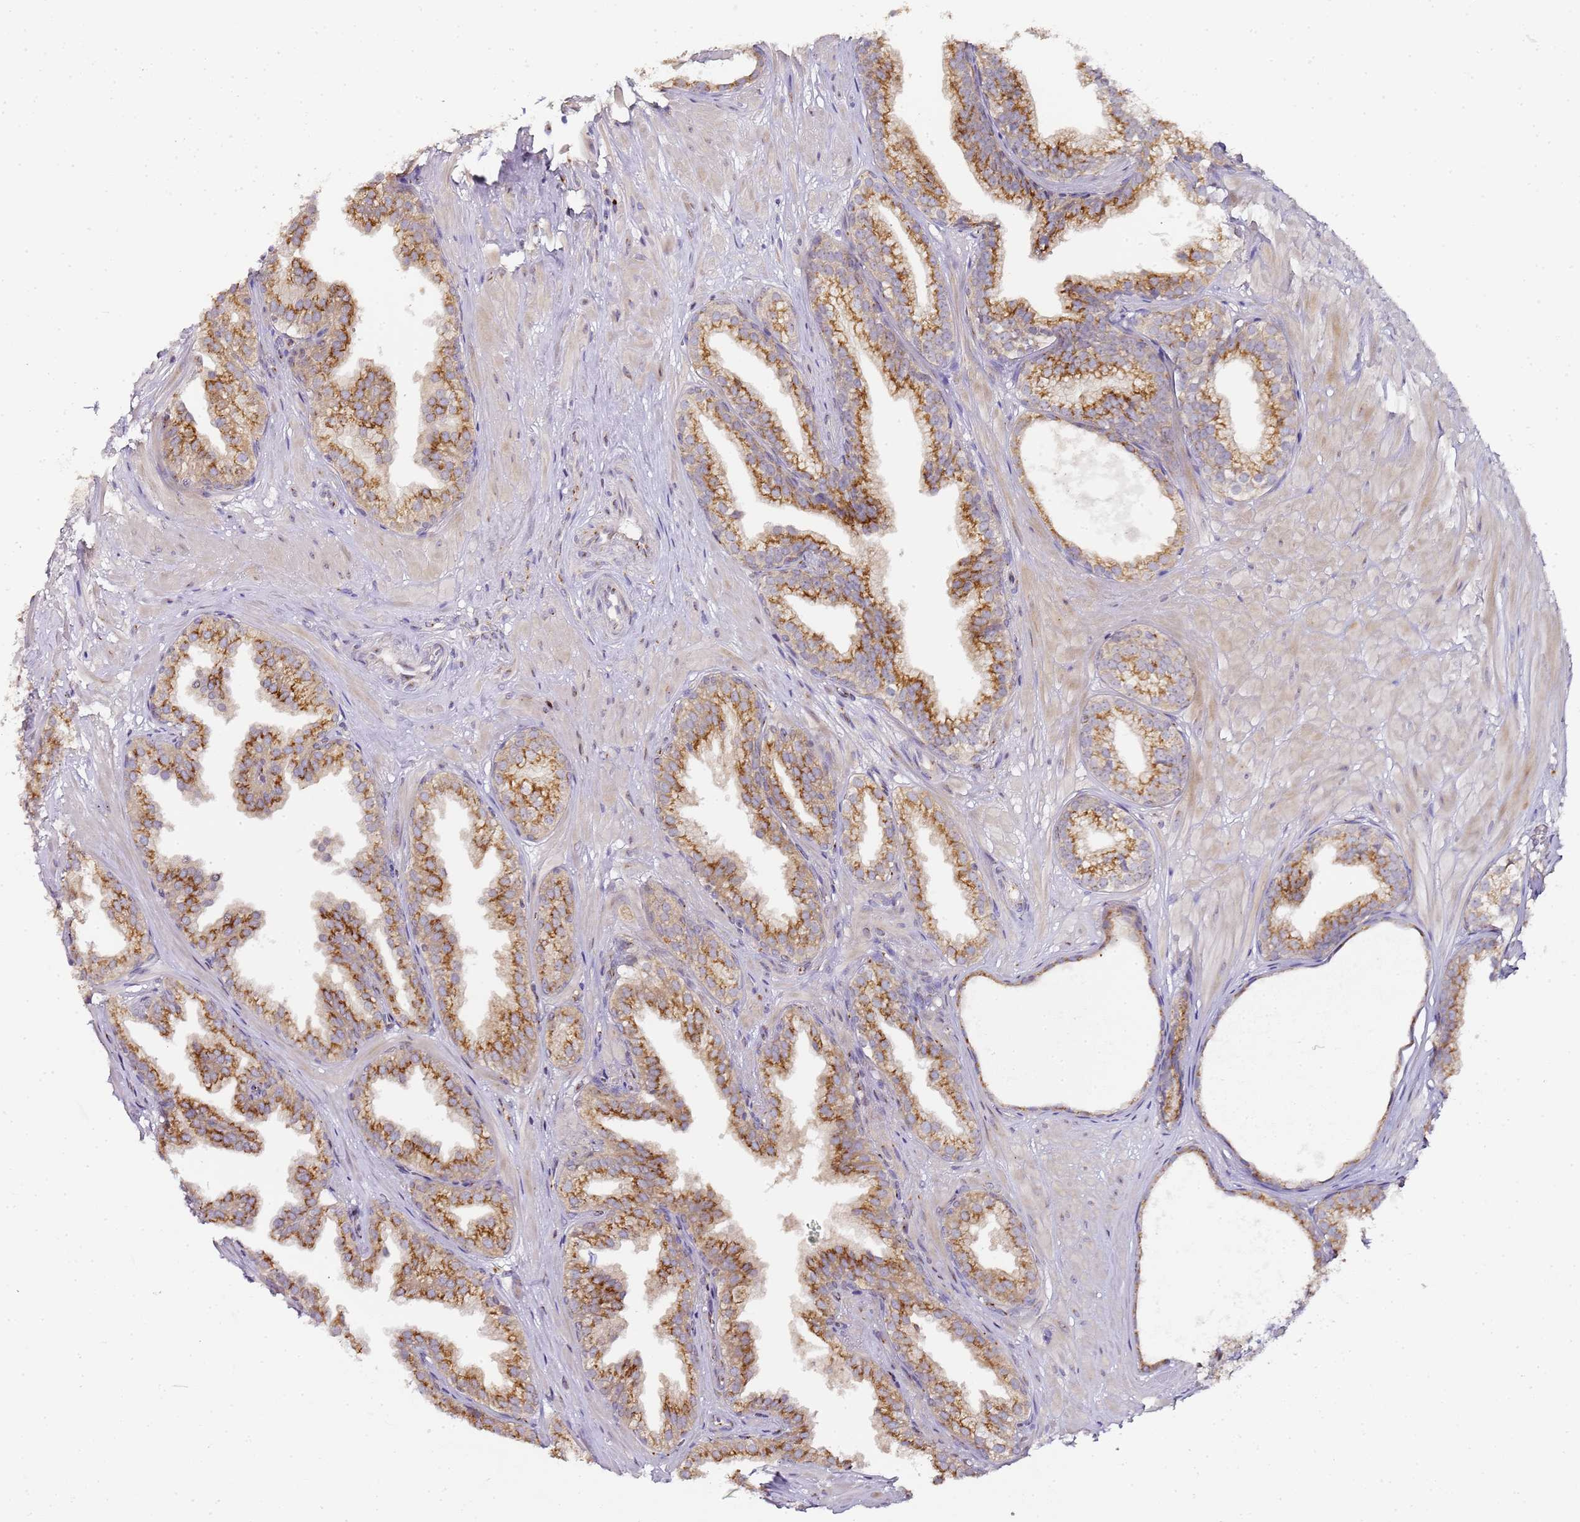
{"staining": {"intensity": "strong", "quantity": "25%-75%", "location": "cytoplasmic/membranous"}, "tissue": "prostate", "cell_type": "Glandular cells", "image_type": "normal", "snomed": [{"axis": "morphology", "description": "Normal tissue, NOS"}, {"axis": "topography", "description": "Prostate"}, {"axis": "topography", "description": "Peripheral nerve tissue"}], "caption": "Prostate was stained to show a protein in brown. There is high levels of strong cytoplasmic/membranous positivity in about 25%-75% of glandular cells. (DAB (3,3'-diaminobenzidine) = brown stain, brightfield microscopy at high magnification).", "gene": "MRPL49", "patient": {"sex": "male", "age": 55}}